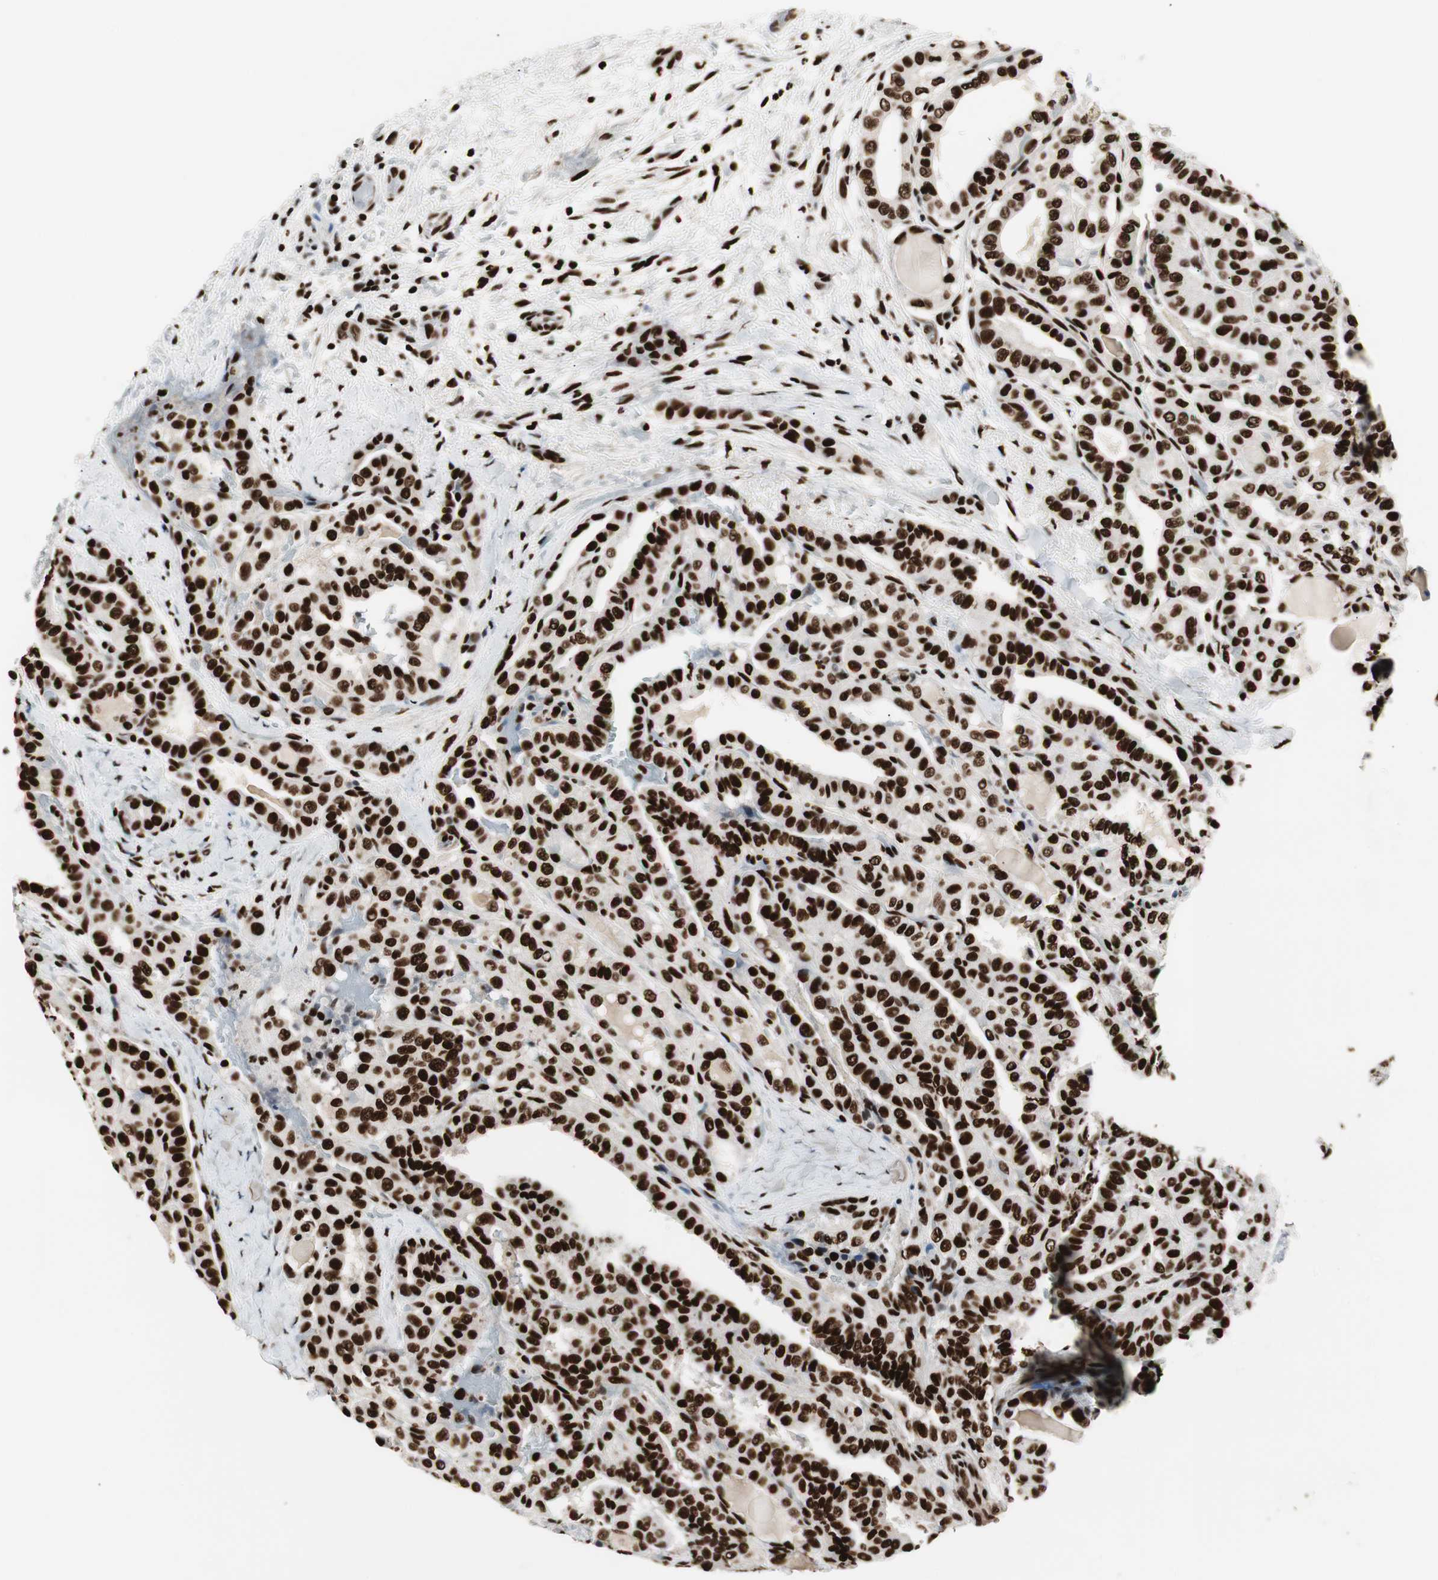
{"staining": {"intensity": "strong", "quantity": ">75%", "location": "nuclear"}, "tissue": "thyroid cancer", "cell_type": "Tumor cells", "image_type": "cancer", "snomed": [{"axis": "morphology", "description": "Papillary adenocarcinoma, NOS"}, {"axis": "topography", "description": "Thyroid gland"}], "caption": "Protein staining shows strong nuclear staining in about >75% of tumor cells in thyroid cancer.", "gene": "MTA2", "patient": {"sex": "male", "age": 77}}